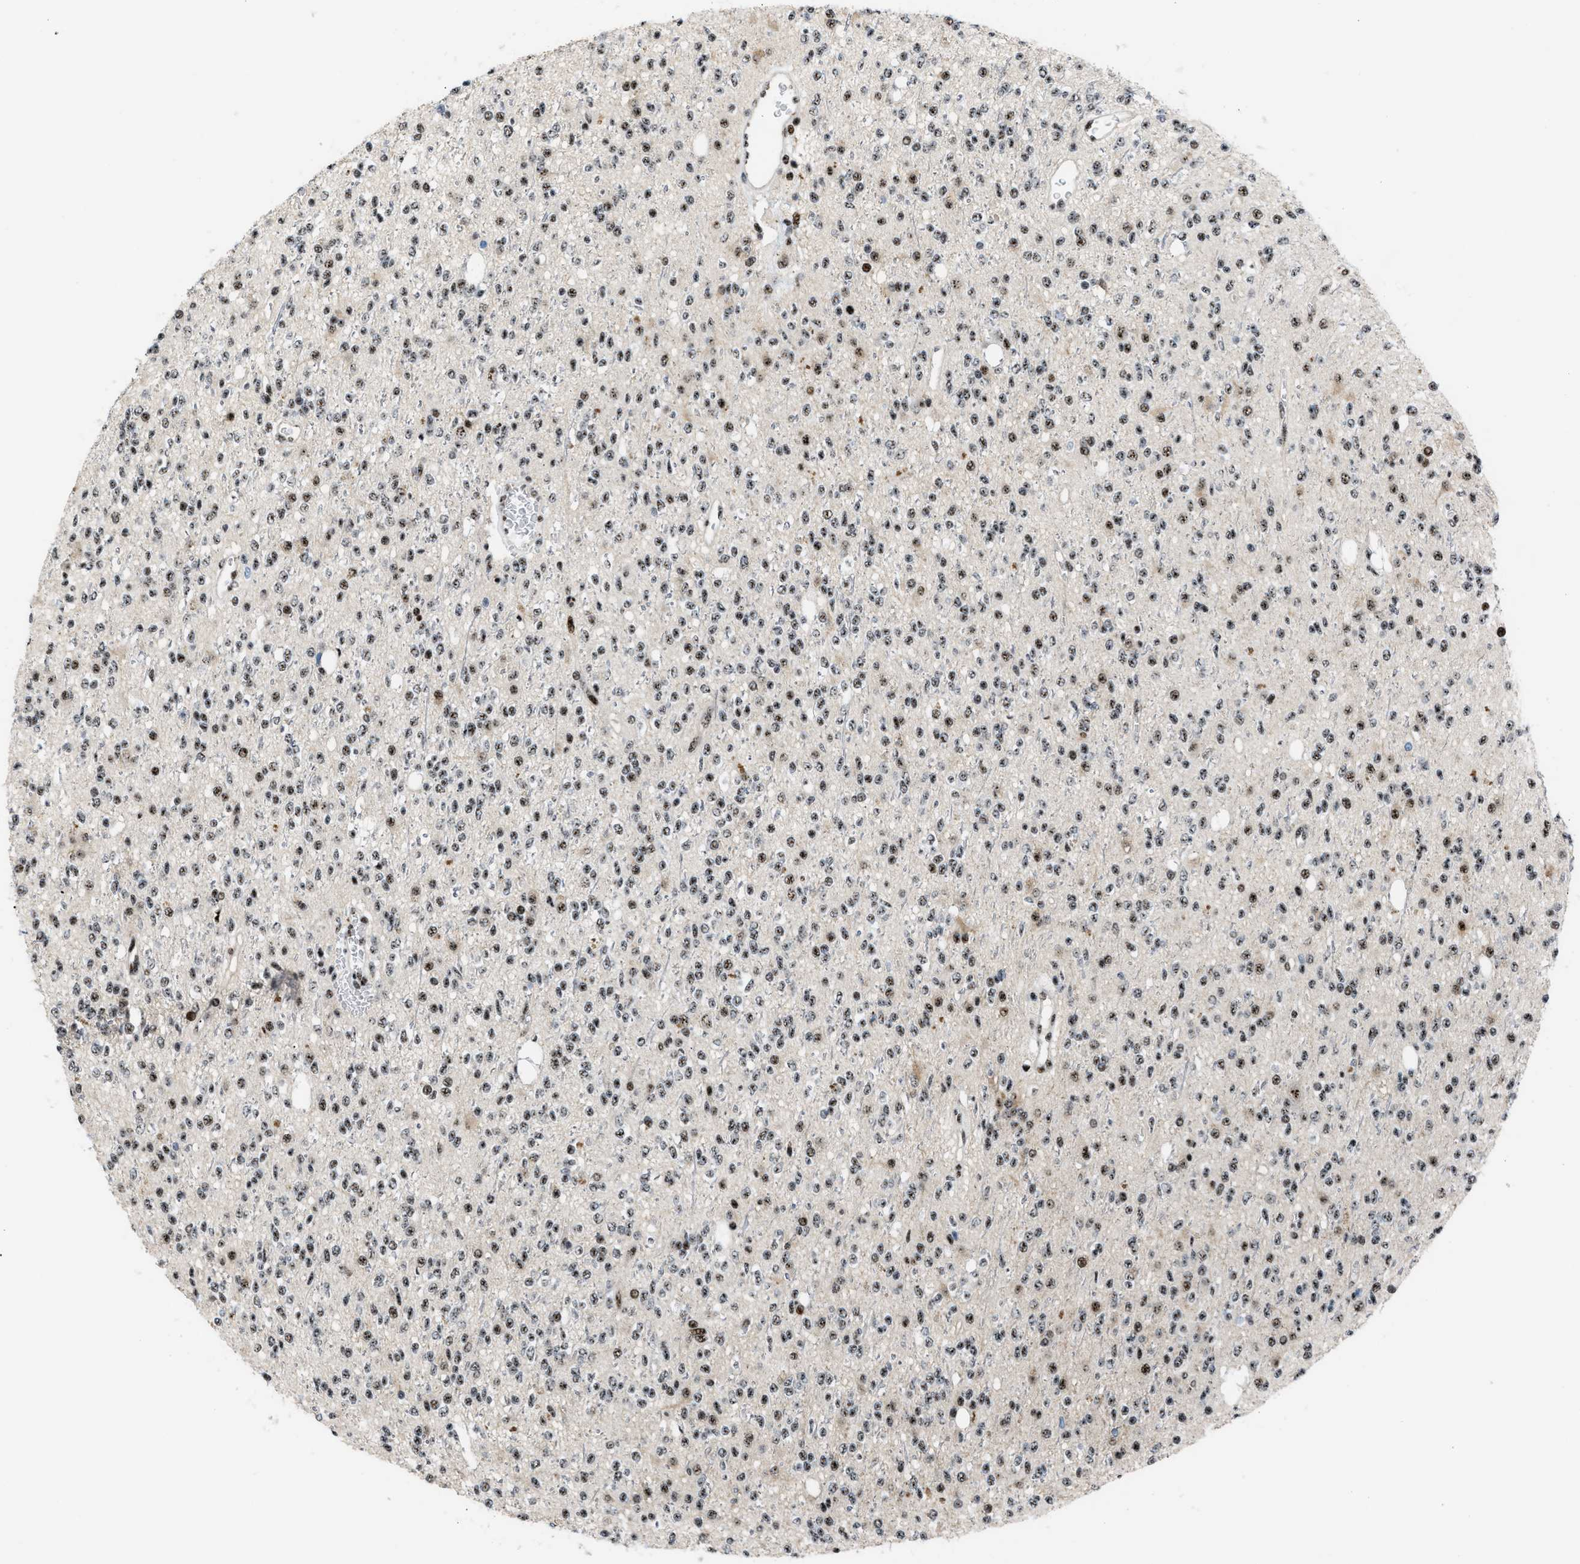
{"staining": {"intensity": "moderate", "quantity": ">75%", "location": "nuclear"}, "tissue": "glioma", "cell_type": "Tumor cells", "image_type": "cancer", "snomed": [{"axis": "morphology", "description": "Glioma, malignant, High grade"}, {"axis": "topography", "description": "Brain"}], "caption": "About >75% of tumor cells in malignant glioma (high-grade) reveal moderate nuclear protein expression as visualized by brown immunohistochemical staining.", "gene": "CDR2", "patient": {"sex": "male", "age": 34}}